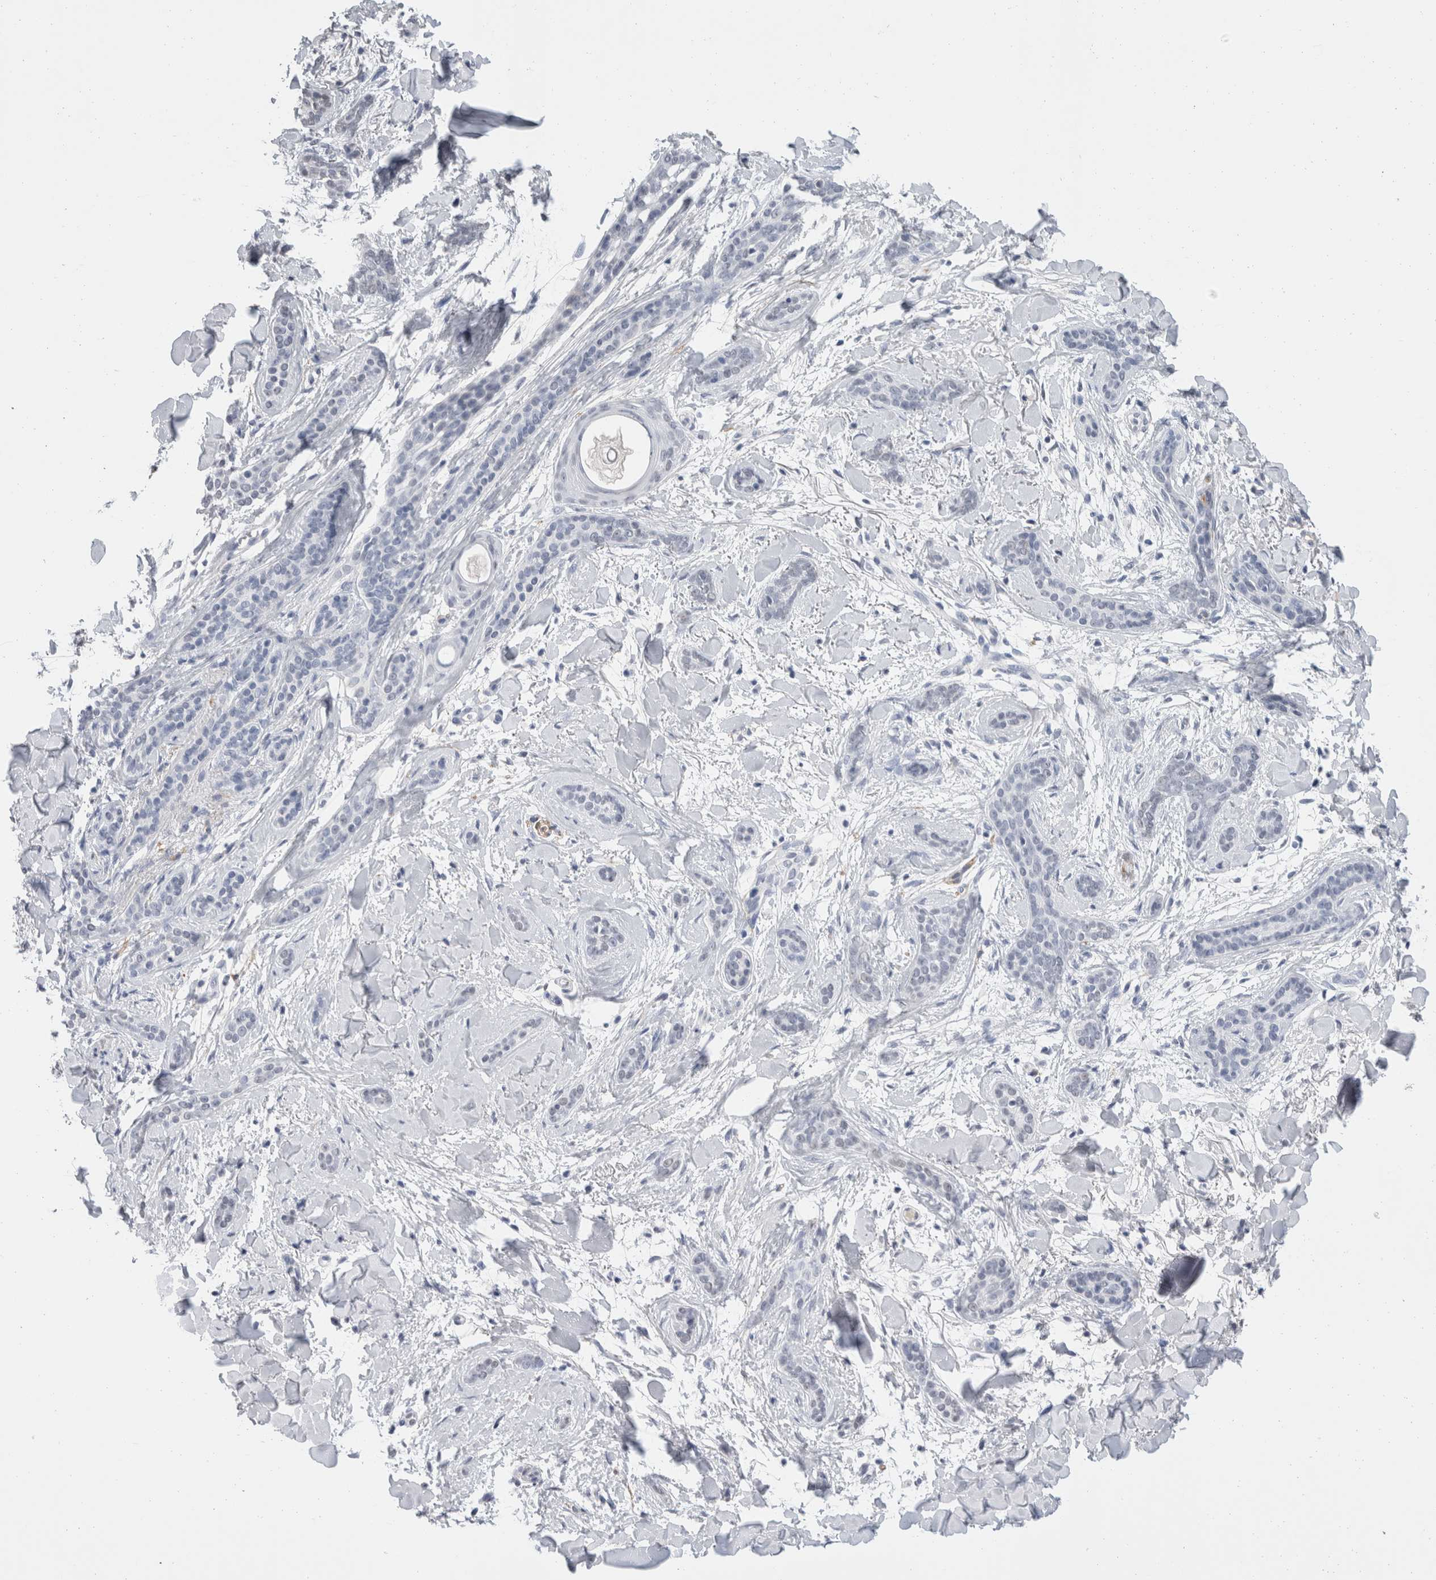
{"staining": {"intensity": "negative", "quantity": "none", "location": "none"}, "tissue": "skin cancer", "cell_type": "Tumor cells", "image_type": "cancer", "snomed": [{"axis": "morphology", "description": "Basal cell carcinoma"}, {"axis": "morphology", "description": "Adnexal tumor, benign"}, {"axis": "topography", "description": "Skin"}], "caption": "Immunohistochemistry photomicrograph of neoplastic tissue: skin cancer stained with DAB (3,3'-diaminobenzidine) exhibits no significant protein expression in tumor cells.", "gene": "CADM3", "patient": {"sex": "female", "age": 42}}